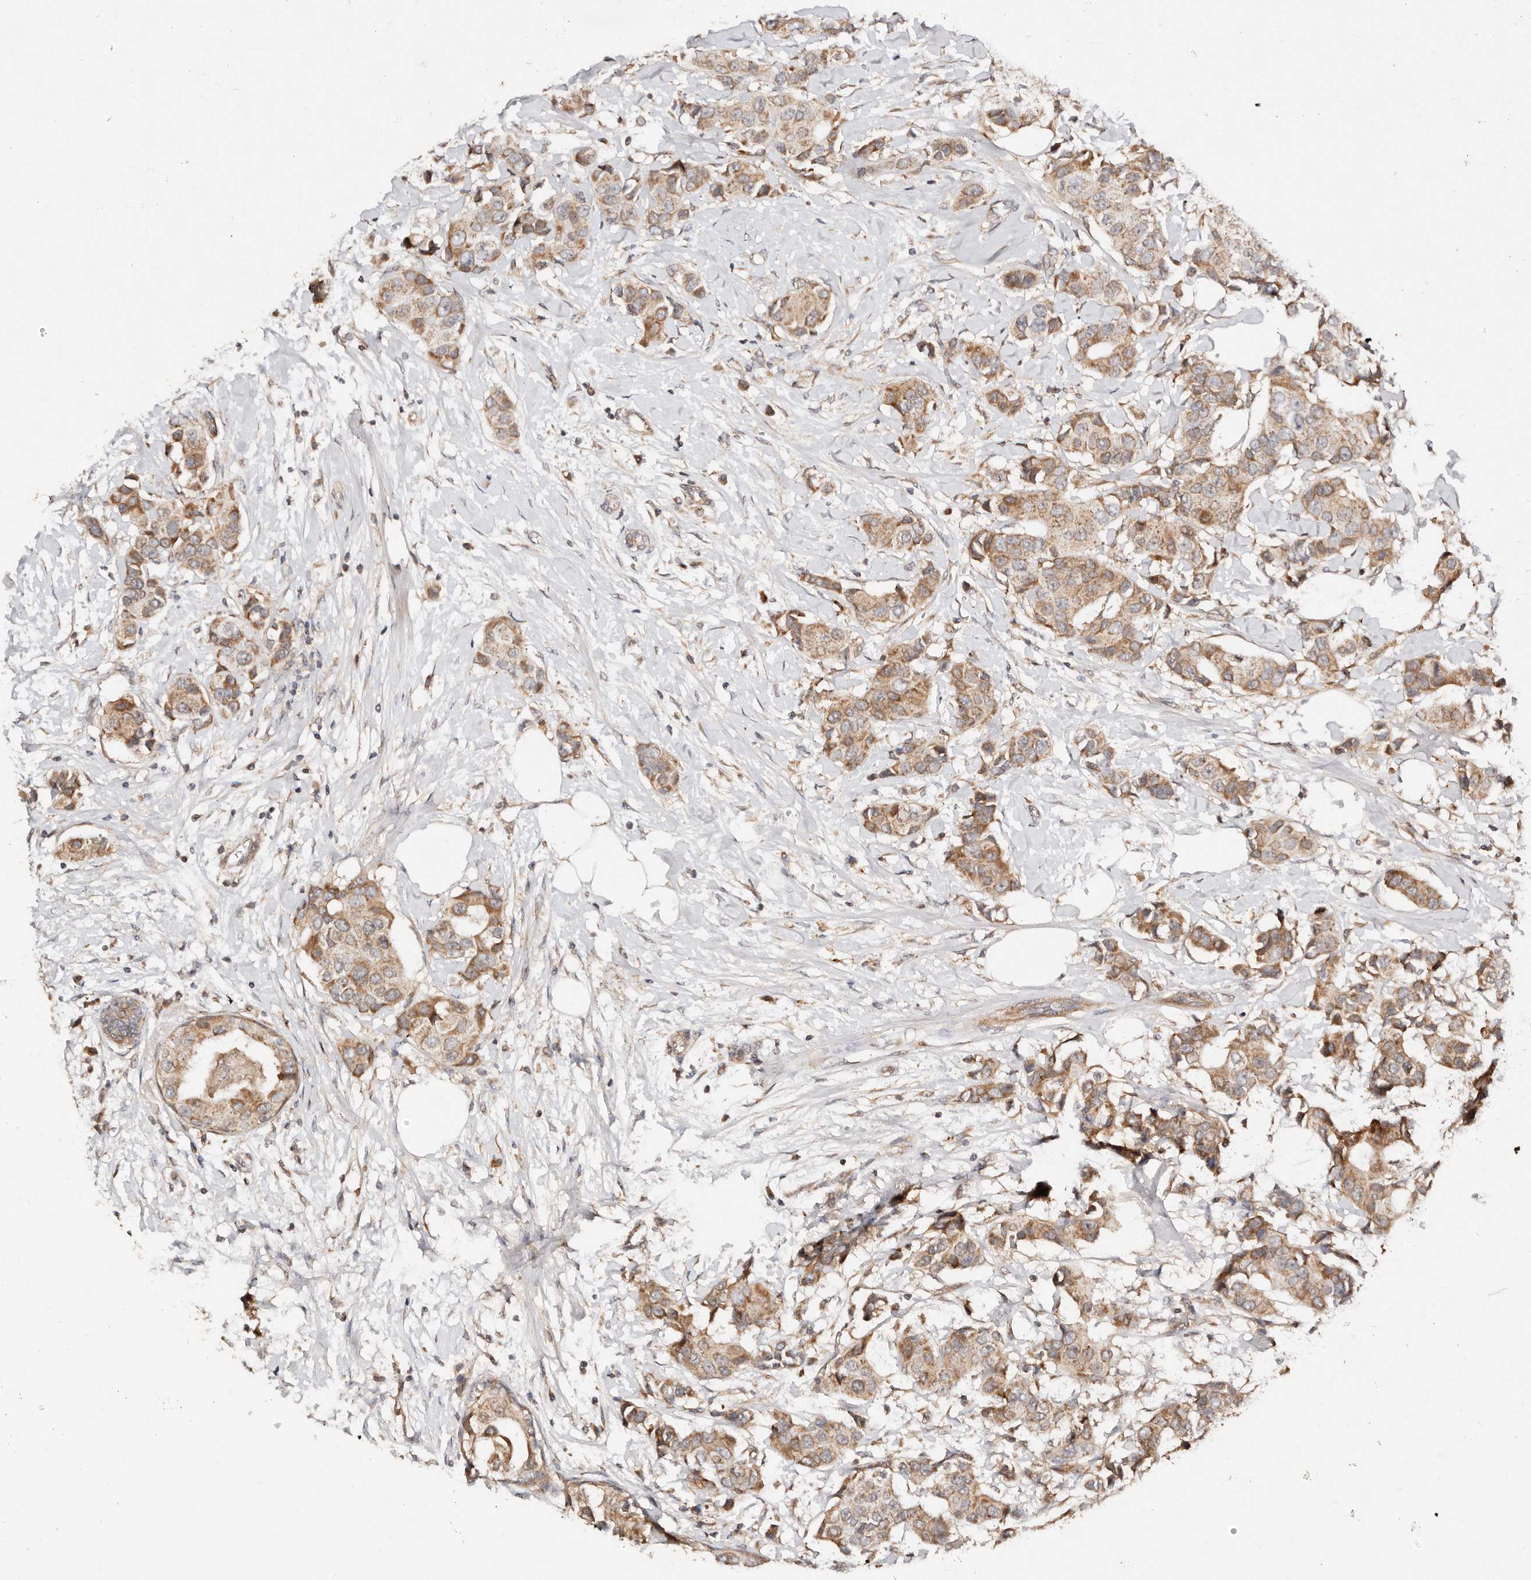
{"staining": {"intensity": "moderate", "quantity": ">75%", "location": "cytoplasmic/membranous"}, "tissue": "breast cancer", "cell_type": "Tumor cells", "image_type": "cancer", "snomed": [{"axis": "morphology", "description": "Normal tissue, NOS"}, {"axis": "morphology", "description": "Duct carcinoma"}, {"axis": "topography", "description": "Breast"}], "caption": "IHC of breast cancer (invasive ductal carcinoma) exhibits medium levels of moderate cytoplasmic/membranous expression in about >75% of tumor cells.", "gene": "DENND11", "patient": {"sex": "female", "age": 39}}